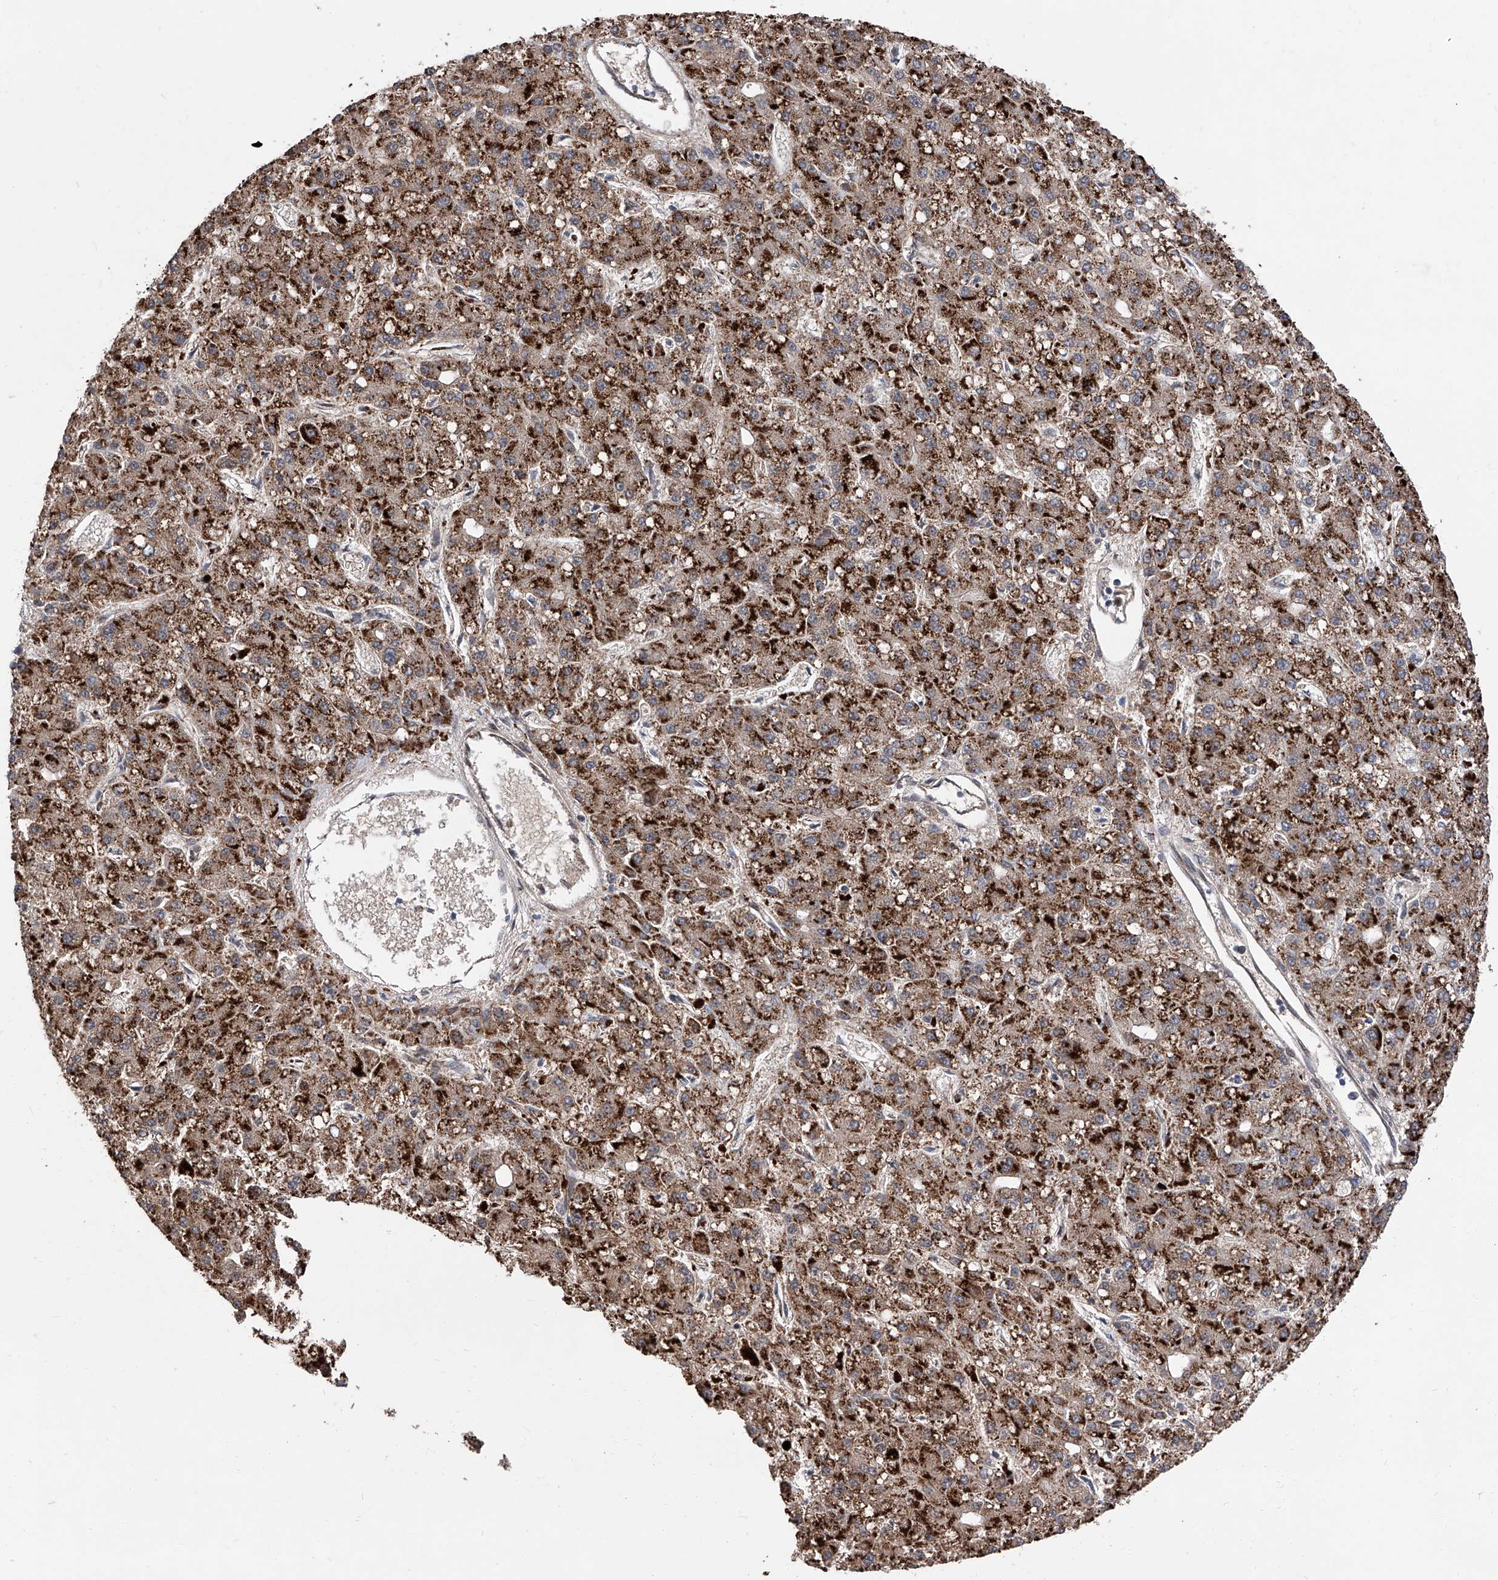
{"staining": {"intensity": "strong", "quantity": ">75%", "location": "cytoplasmic/membranous"}, "tissue": "liver cancer", "cell_type": "Tumor cells", "image_type": "cancer", "snomed": [{"axis": "morphology", "description": "Carcinoma, Hepatocellular, NOS"}, {"axis": "topography", "description": "Liver"}], "caption": "This image demonstrates liver cancer stained with IHC to label a protein in brown. The cytoplasmic/membranous of tumor cells show strong positivity for the protein. Nuclei are counter-stained blue.", "gene": "FARP2", "patient": {"sex": "male", "age": 67}}